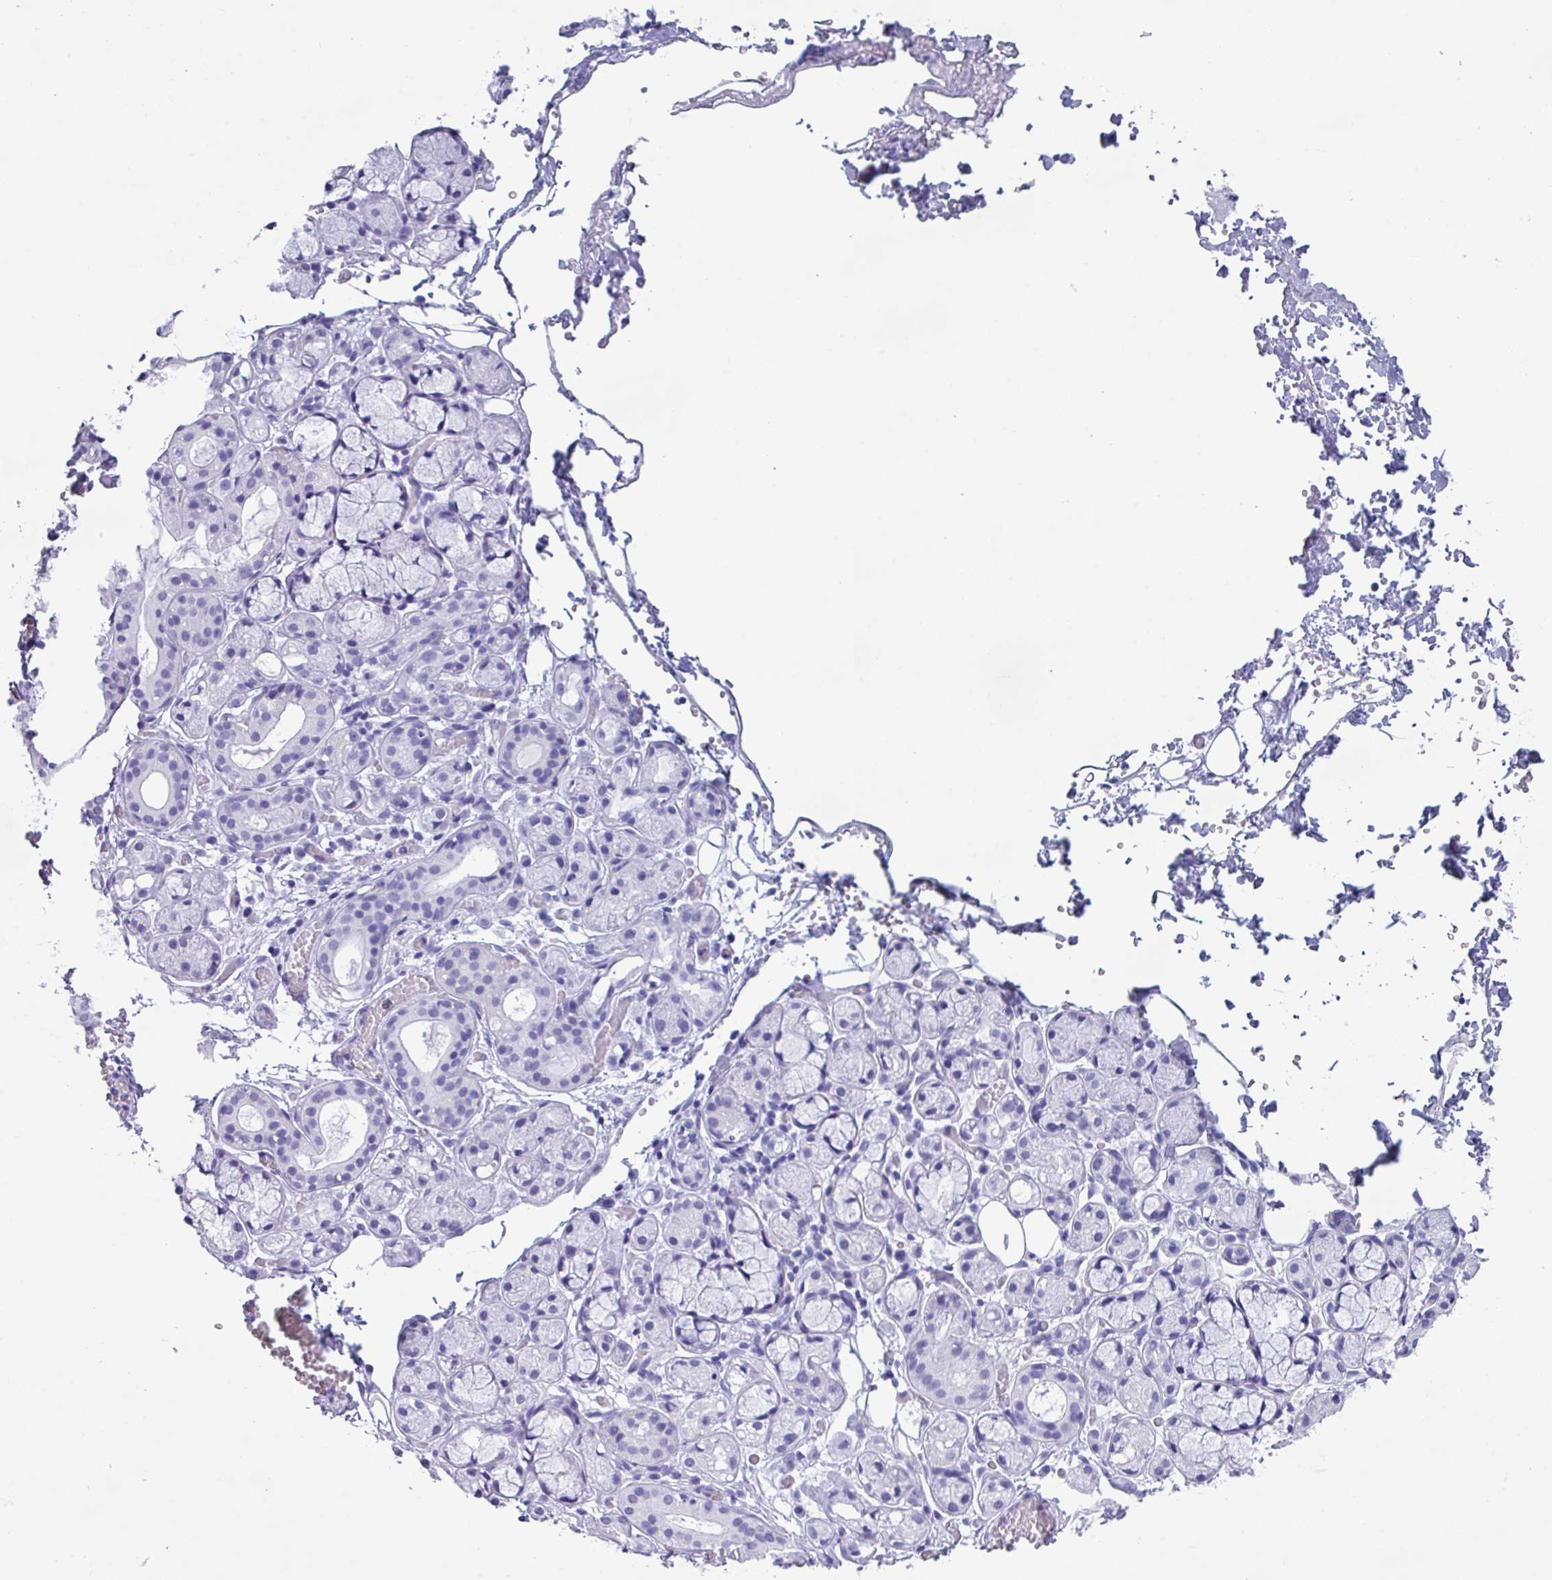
{"staining": {"intensity": "negative", "quantity": "none", "location": "none"}, "tissue": "salivary gland", "cell_type": "Glandular cells", "image_type": "normal", "snomed": [{"axis": "morphology", "description": "Normal tissue, NOS"}, {"axis": "topography", "description": "Salivary gland"}], "caption": "A histopathology image of salivary gland stained for a protein reveals no brown staining in glandular cells.", "gene": "PUF60", "patient": {"sex": "male", "age": 82}}